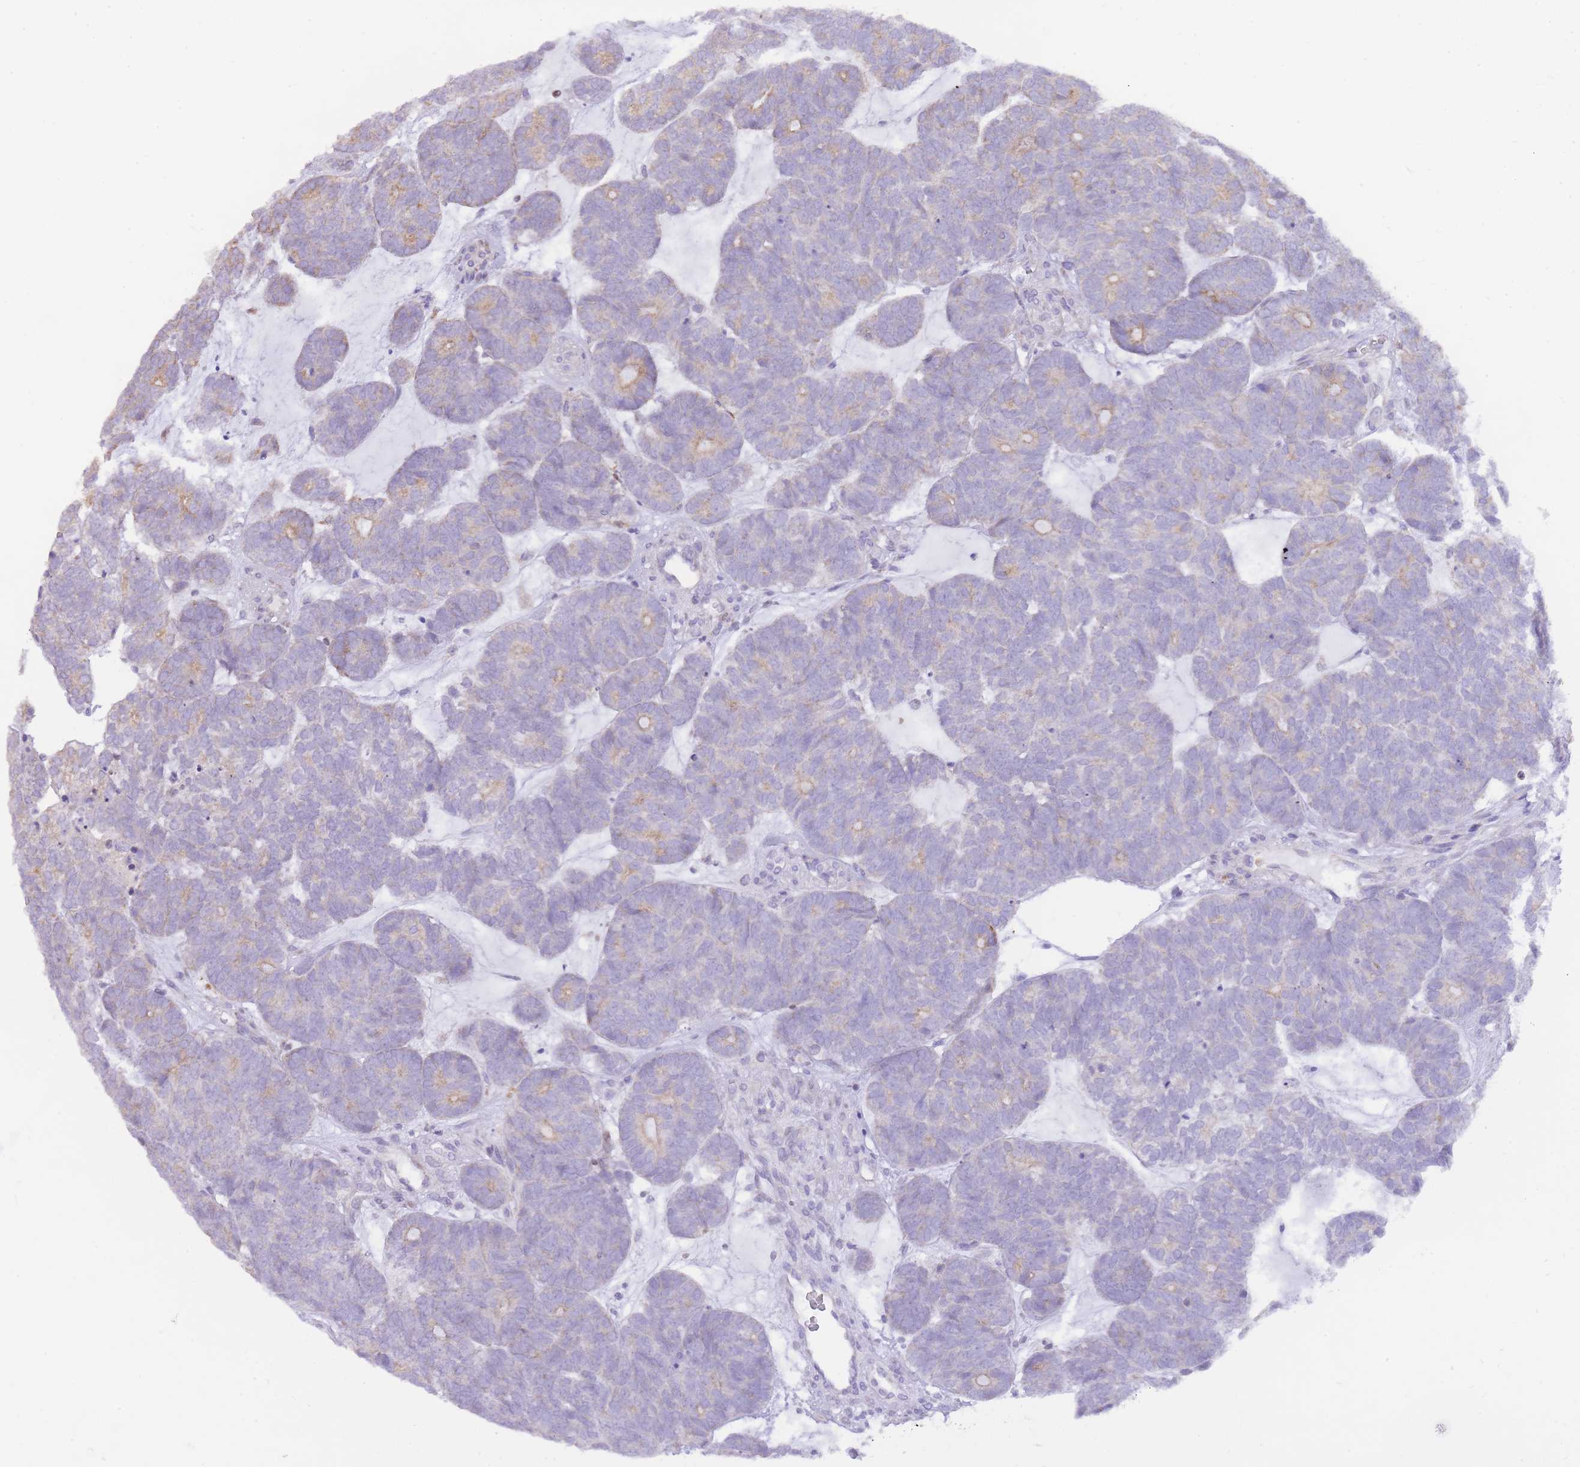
{"staining": {"intensity": "weak", "quantity": "<25%", "location": "cytoplasmic/membranous"}, "tissue": "head and neck cancer", "cell_type": "Tumor cells", "image_type": "cancer", "snomed": [{"axis": "morphology", "description": "Adenocarcinoma, NOS"}, {"axis": "topography", "description": "Head-Neck"}], "caption": "High power microscopy histopathology image of an IHC photomicrograph of head and neck adenocarcinoma, revealing no significant positivity in tumor cells. (Brightfield microscopy of DAB (3,3'-diaminobenzidine) immunohistochemistry (IHC) at high magnification).", "gene": "TOPAZ1", "patient": {"sex": "female", "age": 81}}